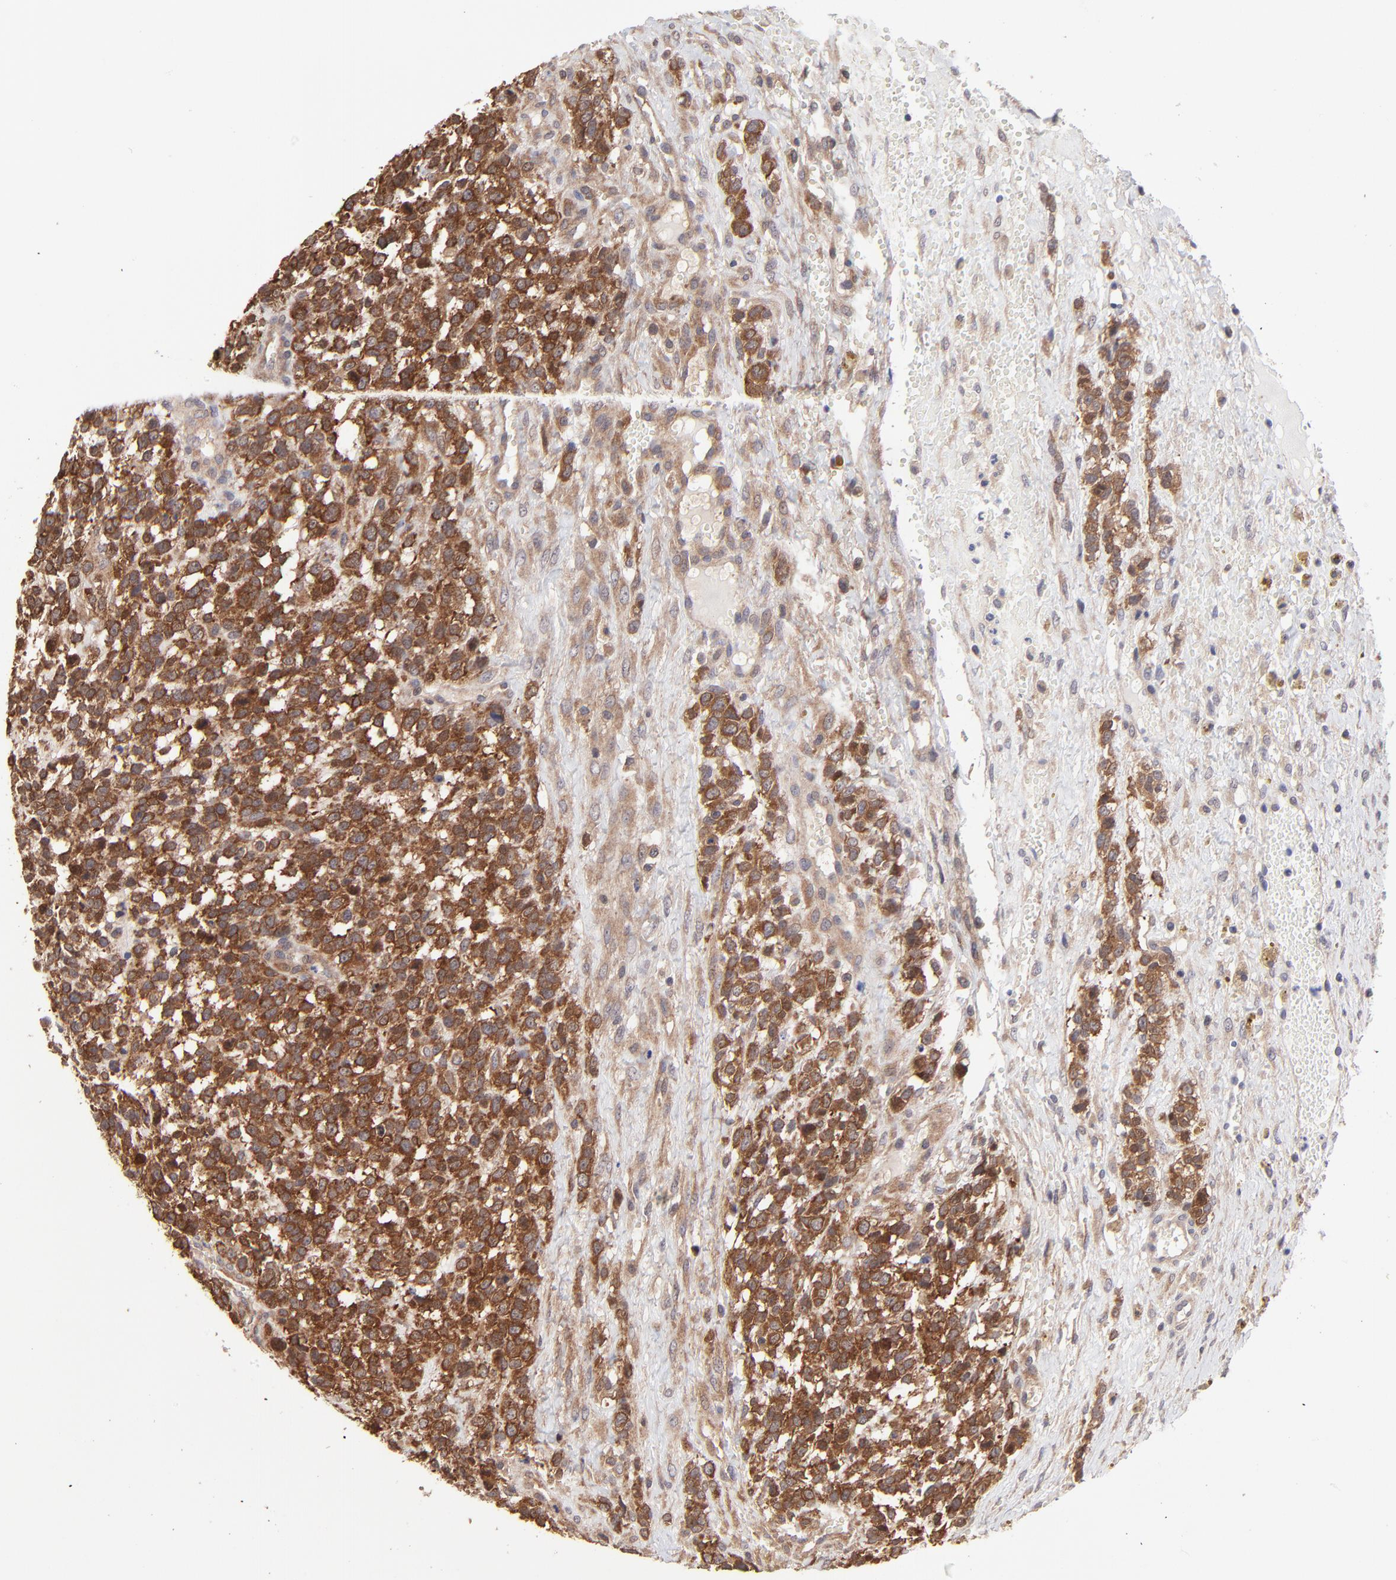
{"staining": {"intensity": "strong", "quantity": ">75%", "location": "cytoplasmic/membranous"}, "tissue": "glioma", "cell_type": "Tumor cells", "image_type": "cancer", "snomed": [{"axis": "morphology", "description": "Glioma, malignant, High grade"}, {"axis": "topography", "description": "Brain"}], "caption": "A high-resolution photomicrograph shows immunohistochemistry (IHC) staining of glioma, which shows strong cytoplasmic/membranous staining in about >75% of tumor cells.", "gene": "GART", "patient": {"sex": "male", "age": 66}}